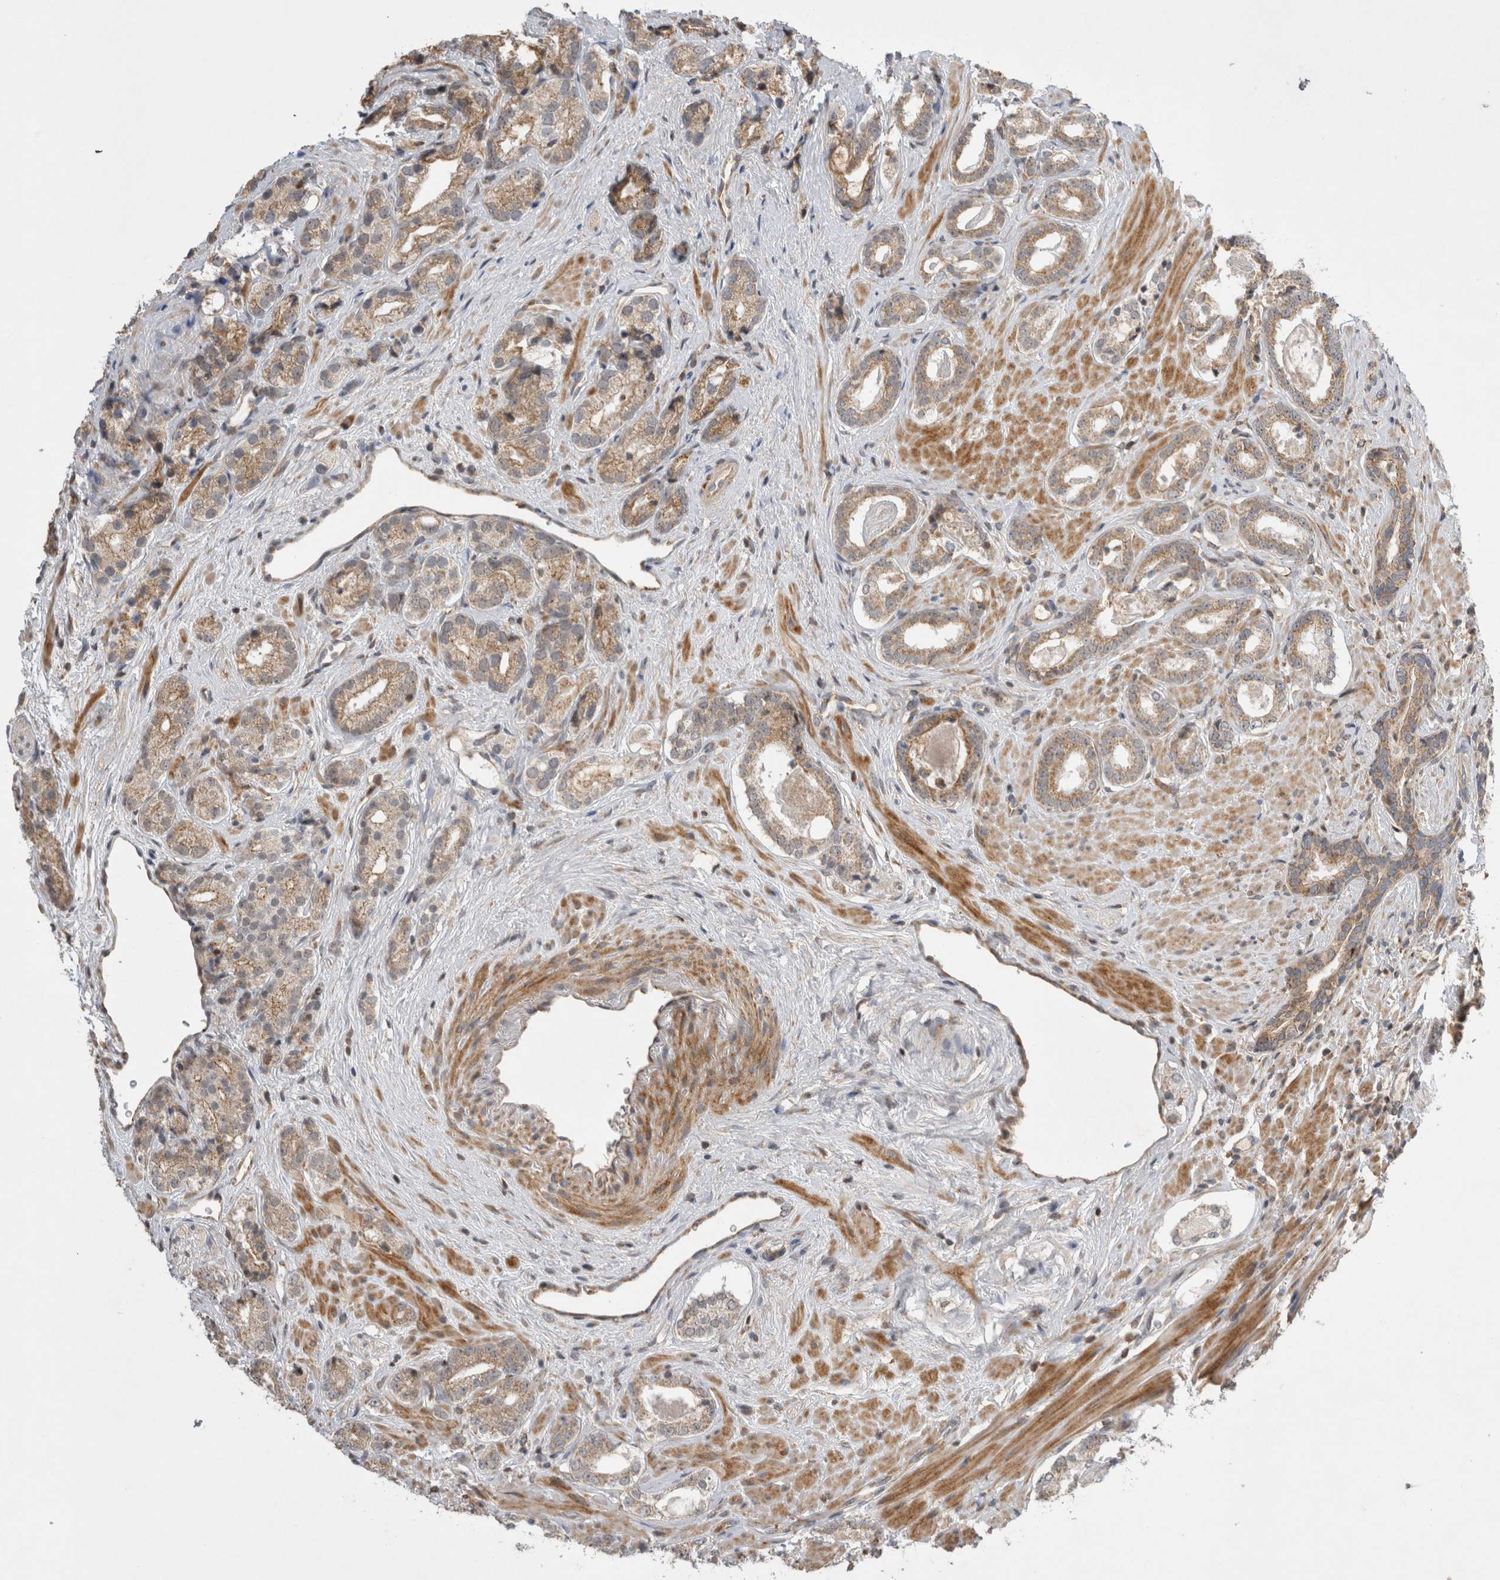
{"staining": {"intensity": "weak", "quantity": ">75%", "location": "cytoplasmic/membranous"}, "tissue": "prostate cancer", "cell_type": "Tumor cells", "image_type": "cancer", "snomed": [{"axis": "morphology", "description": "Adenocarcinoma, High grade"}, {"axis": "topography", "description": "Prostate"}], "caption": "The histopathology image exhibits a brown stain indicating the presence of a protein in the cytoplasmic/membranous of tumor cells in prostate cancer (adenocarcinoma (high-grade)).", "gene": "KCNIP1", "patient": {"sex": "male", "age": 71}}